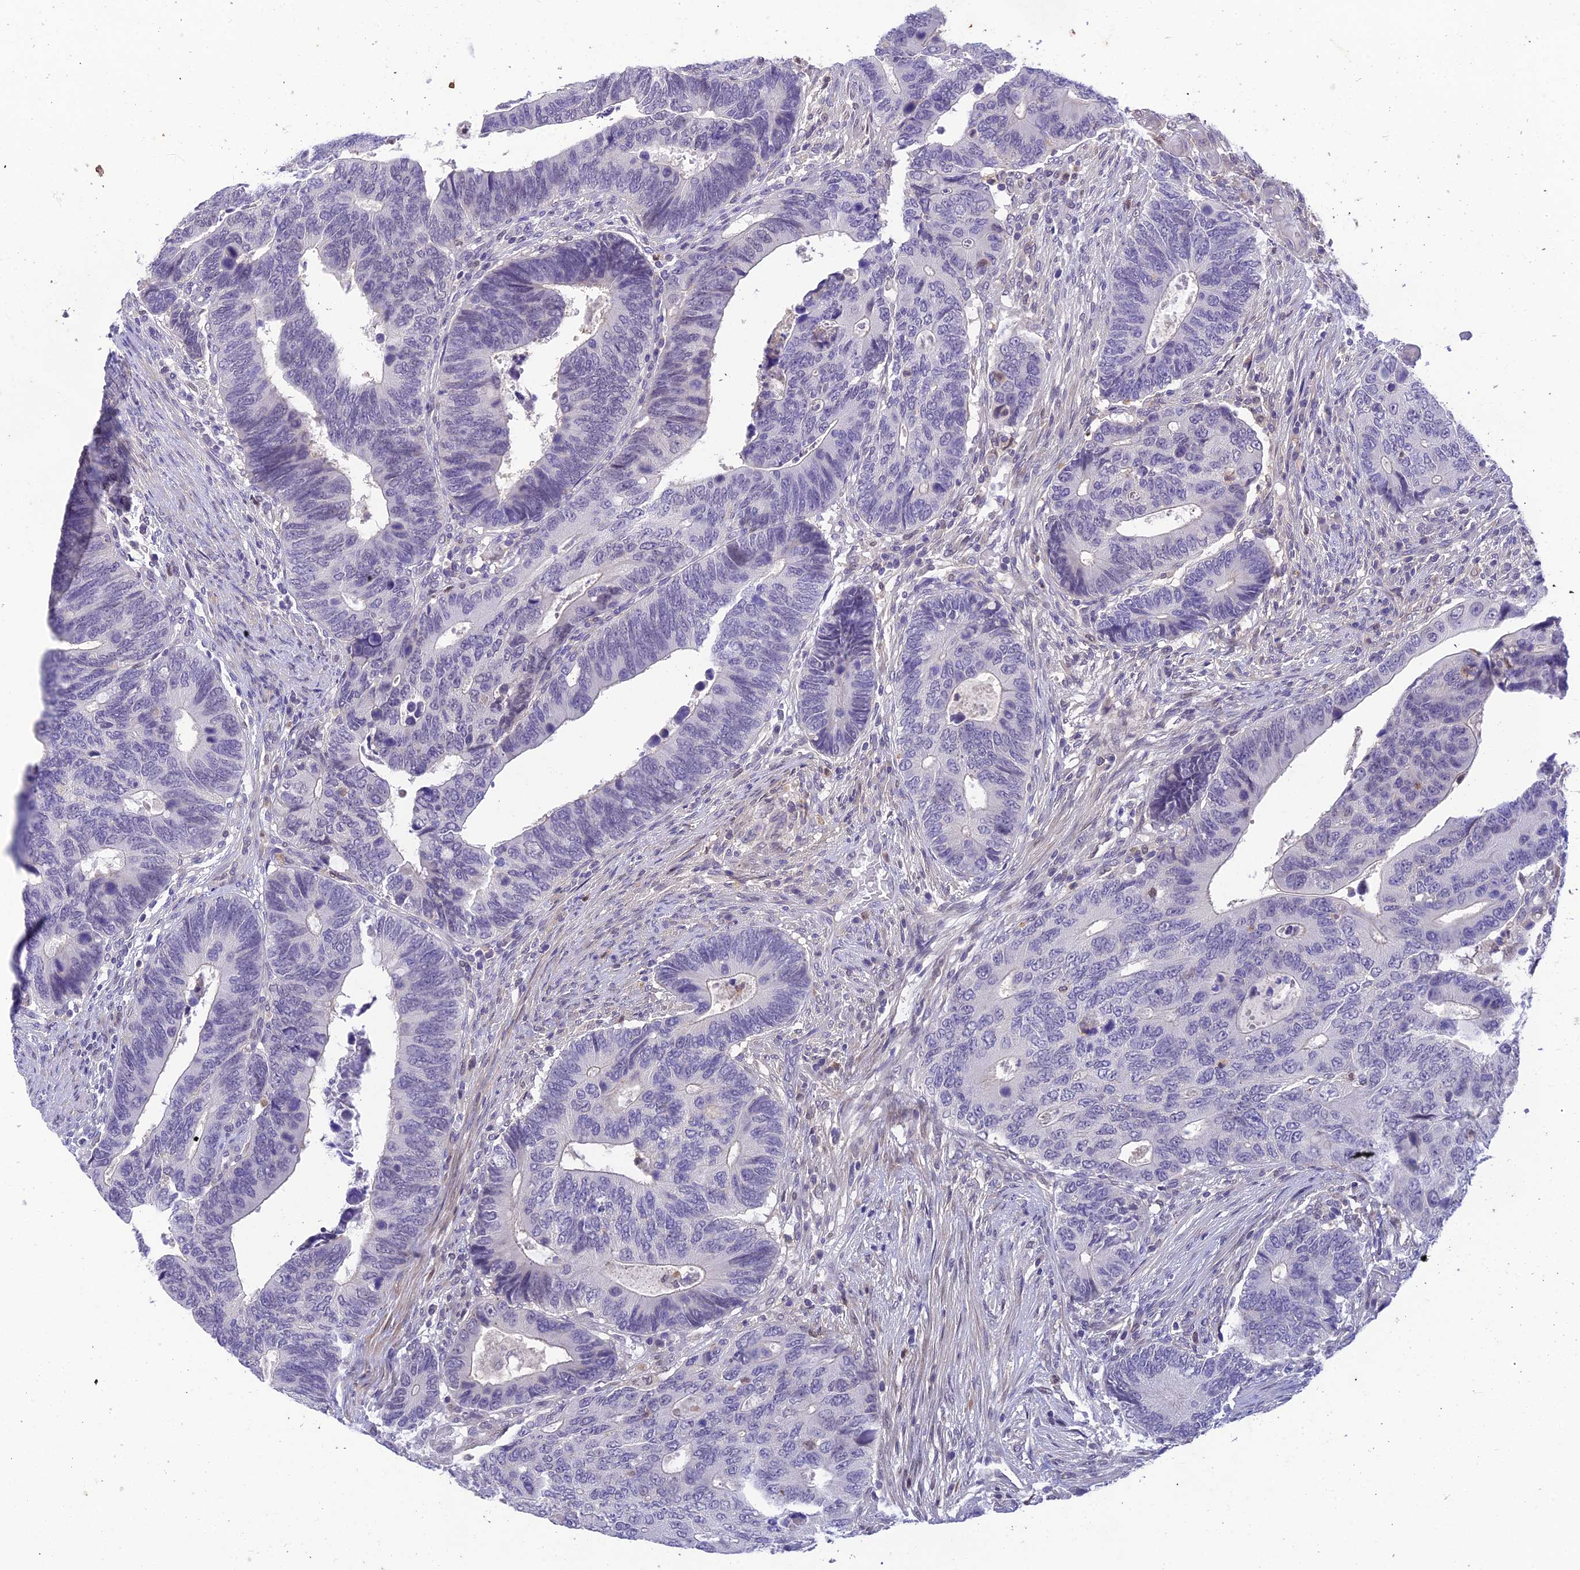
{"staining": {"intensity": "negative", "quantity": "none", "location": "none"}, "tissue": "colorectal cancer", "cell_type": "Tumor cells", "image_type": "cancer", "snomed": [{"axis": "morphology", "description": "Adenocarcinoma, NOS"}, {"axis": "topography", "description": "Colon"}], "caption": "Immunohistochemical staining of human colorectal cancer reveals no significant staining in tumor cells.", "gene": "BMT2", "patient": {"sex": "male", "age": 87}}